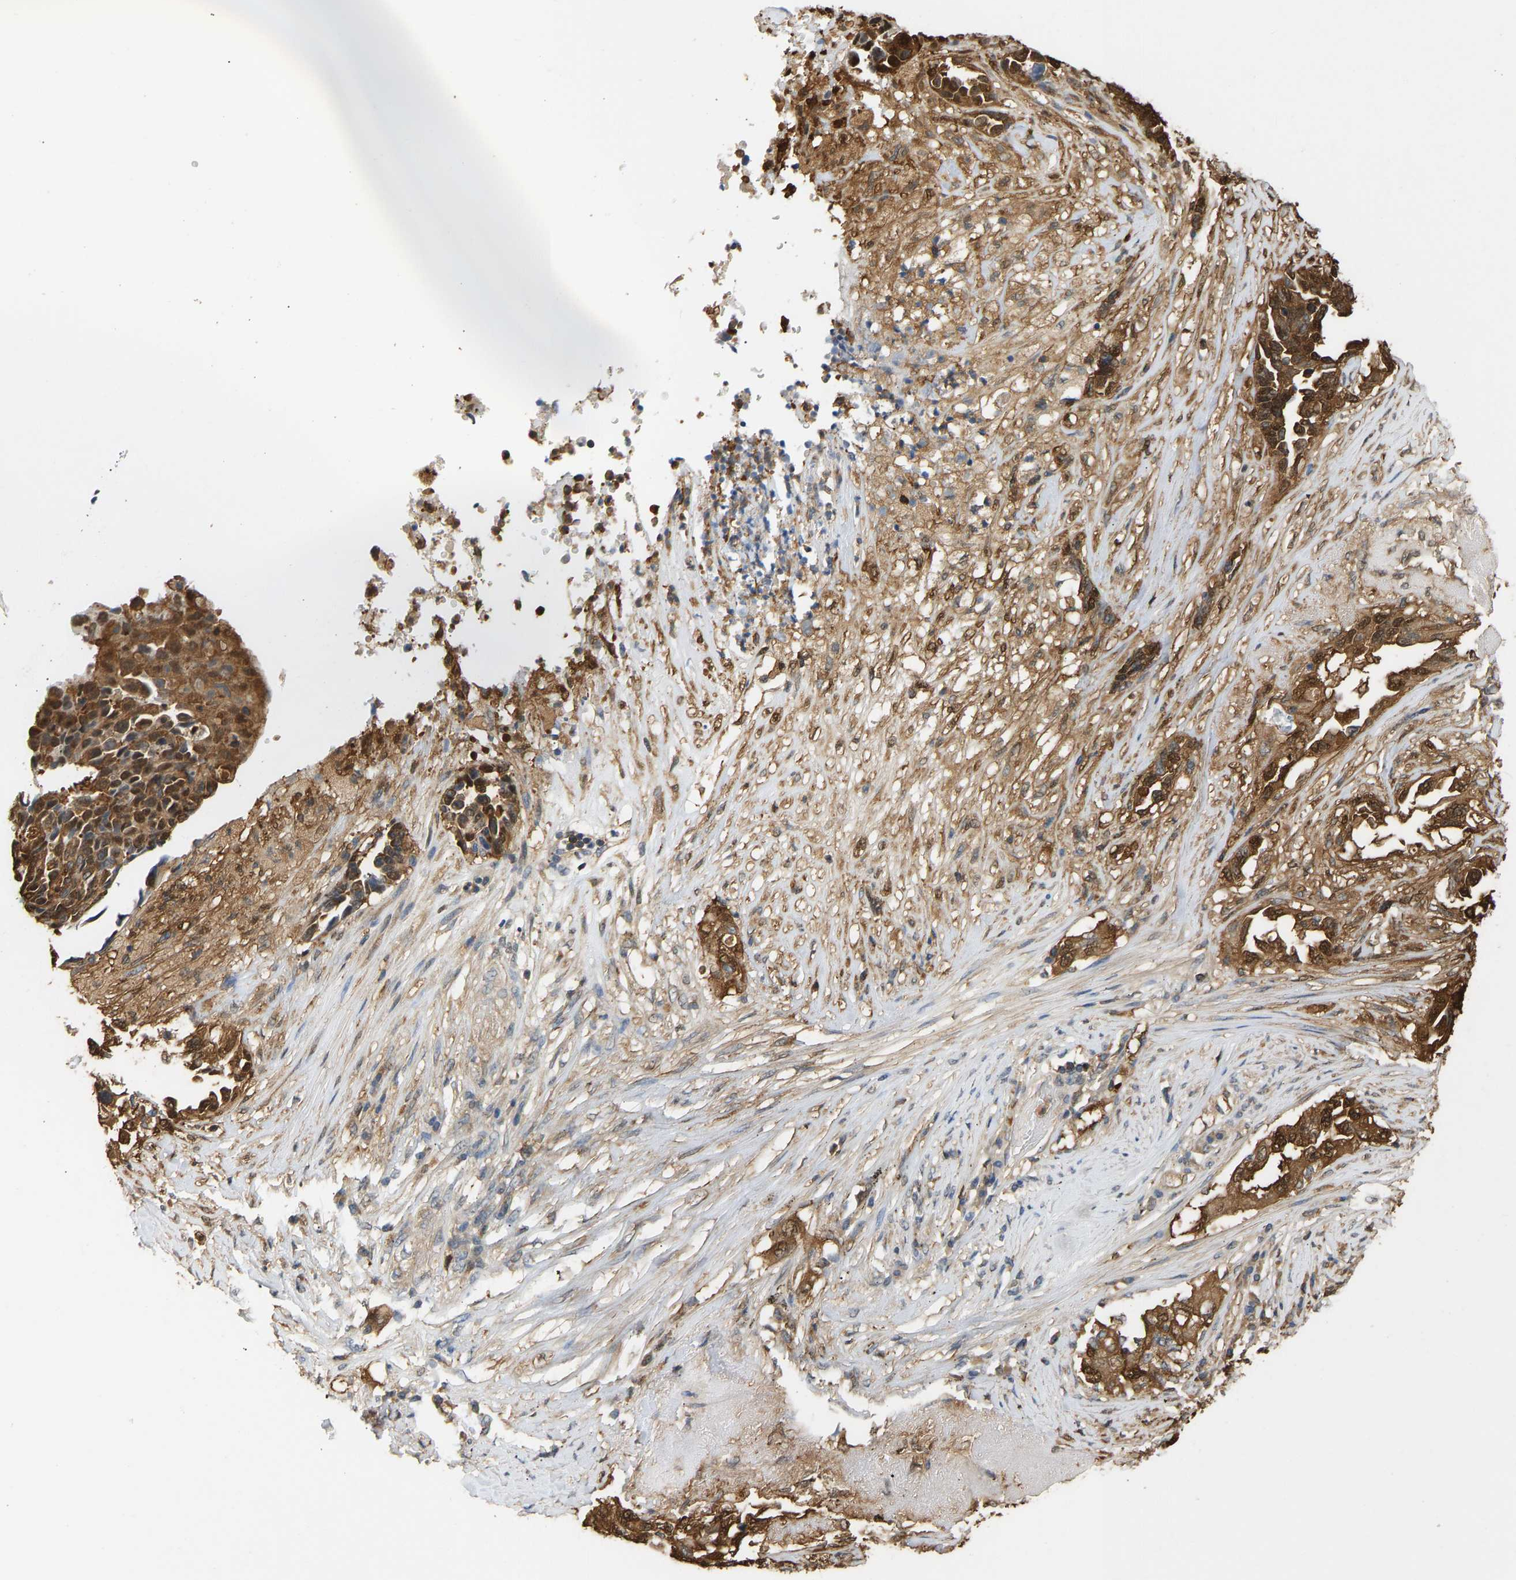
{"staining": {"intensity": "strong", "quantity": ">75%", "location": "cytoplasmic/membranous"}, "tissue": "lung cancer", "cell_type": "Tumor cells", "image_type": "cancer", "snomed": [{"axis": "morphology", "description": "Adenocarcinoma, NOS"}, {"axis": "topography", "description": "Lung"}], "caption": "DAB immunohistochemical staining of human lung cancer shows strong cytoplasmic/membranous protein expression in about >75% of tumor cells. (Stains: DAB (3,3'-diaminobenzidine) in brown, nuclei in blue, Microscopy: brightfield microscopy at high magnification).", "gene": "ENO1", "patient": {"sex": "female", "age": 51}}